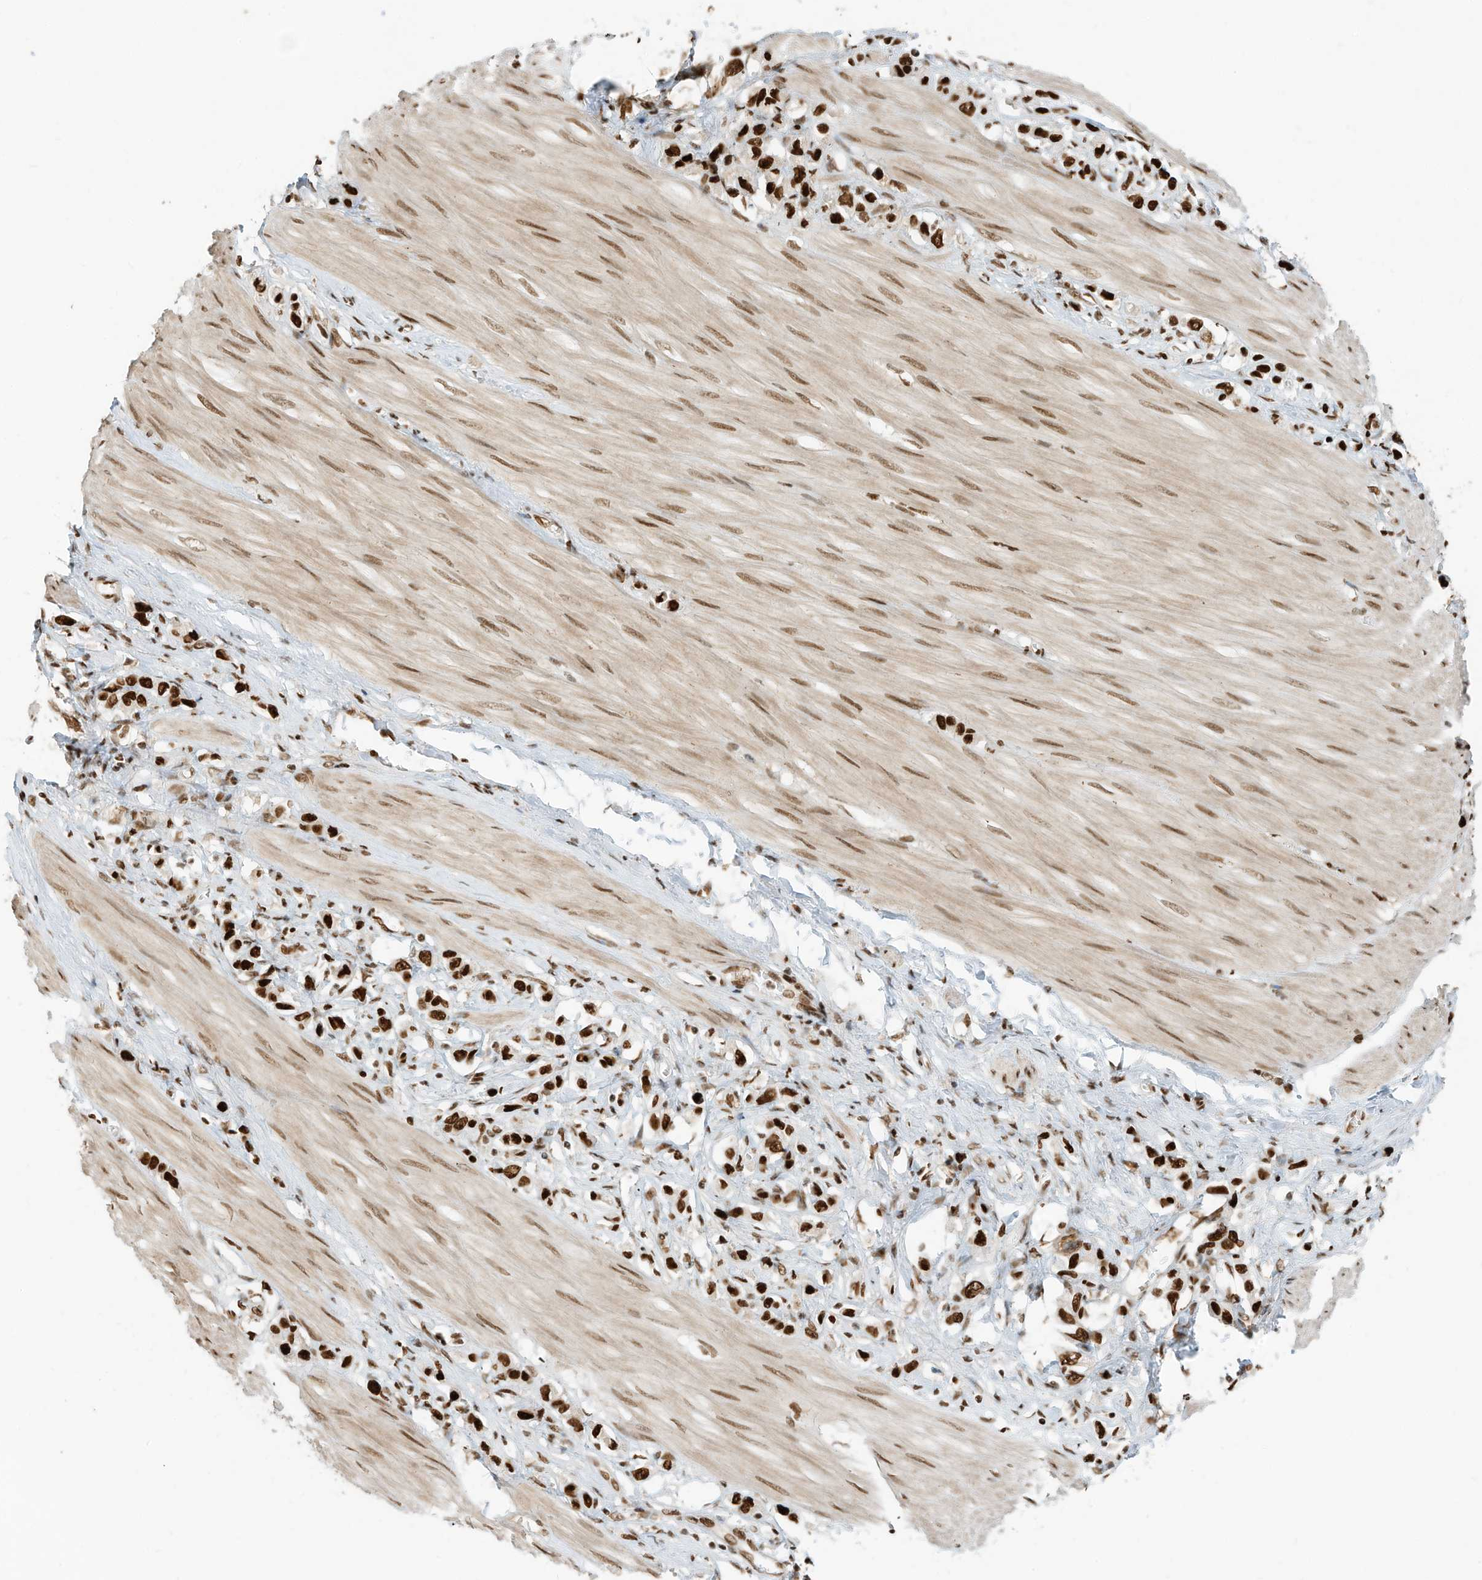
{"staining": {"intensity": "strong", "quantity": ">75%", "location": "nuclear"}, "tissue": "stomach cancer", "cell_type": "Tumor cells", "image_type": "cancer", "snomed": [{"axis": "morphology", "description": "Adenocarcinoma, NOS"}, {"axis": "topography", "description": "Stomach"}], "caption": "Tumor cells exhibit high levels of strong nuclear positivity in approximately >75% of cells in stomach cancer. Using DAB (brown) and hematoxylin (blue) stains, captured at high magnification using brightfield microscopy.", "gene": "SAMD15", "patient": {"sex": "female", "age": 65}}